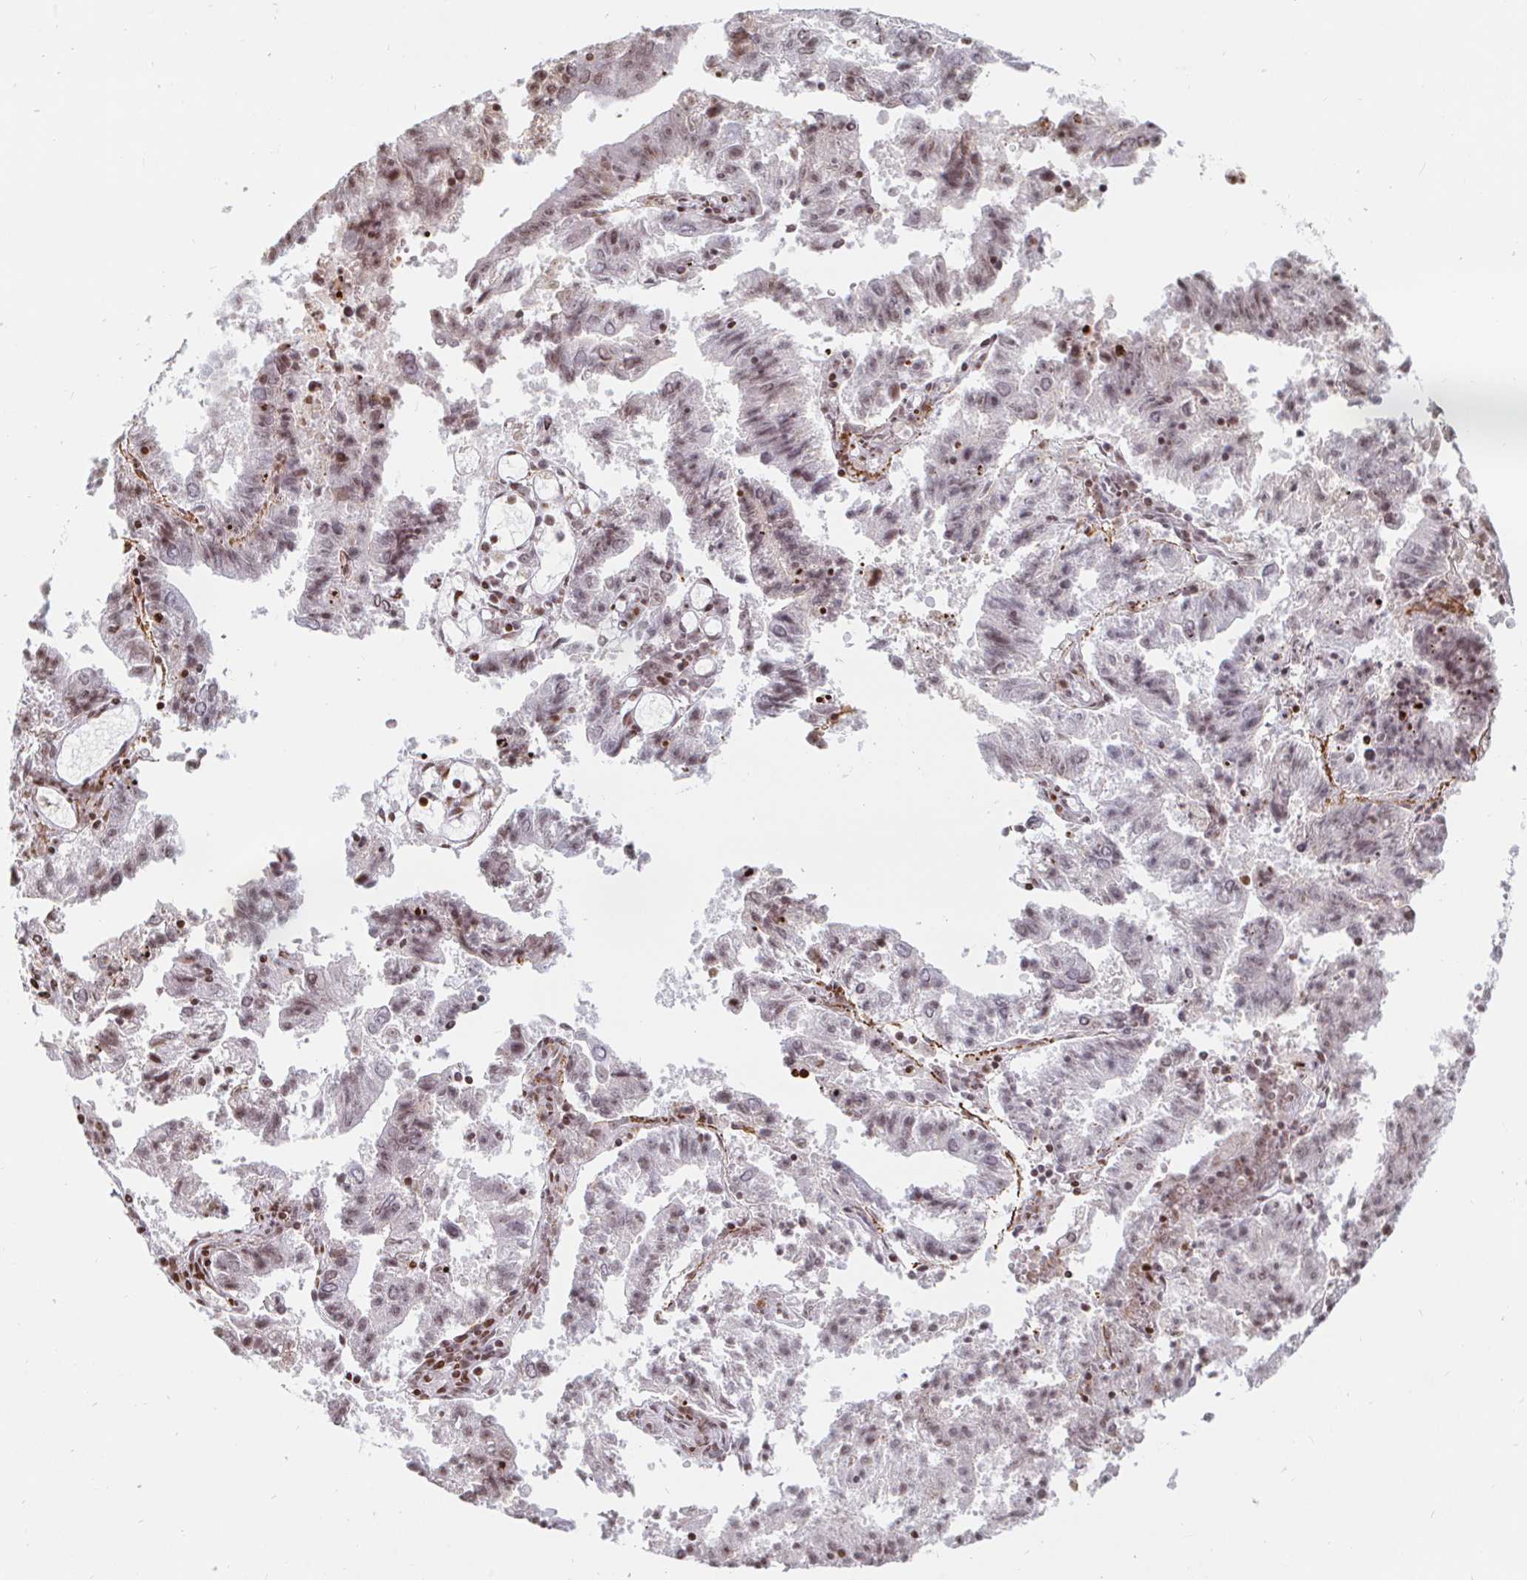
{"staining": {"intensity": "weak", "quantity": "25%-75%", "location": "nuclear"}, "tissue": "endometrial cancer", "cell_type": "Tumor cells", "image_type": "cancer", "snomed": [{"axis": "morphology", "description": "Adenocarcinoma, NOS"}, {"axis": "topography", "description": "Endometrium"}], "caption": "High-magnification brightfield microscopy of adenocarcinoma (endometrial) stained with DAB (3,3'-diaminobenzidine) (brown) and counterstained with hematoxylin (blue). tumor cells exhibit weak nuclear staining is appreciated in about25%-75% of cells.", "gene": "HOXC10", "patient": {"sex": "female", "age": 82}}